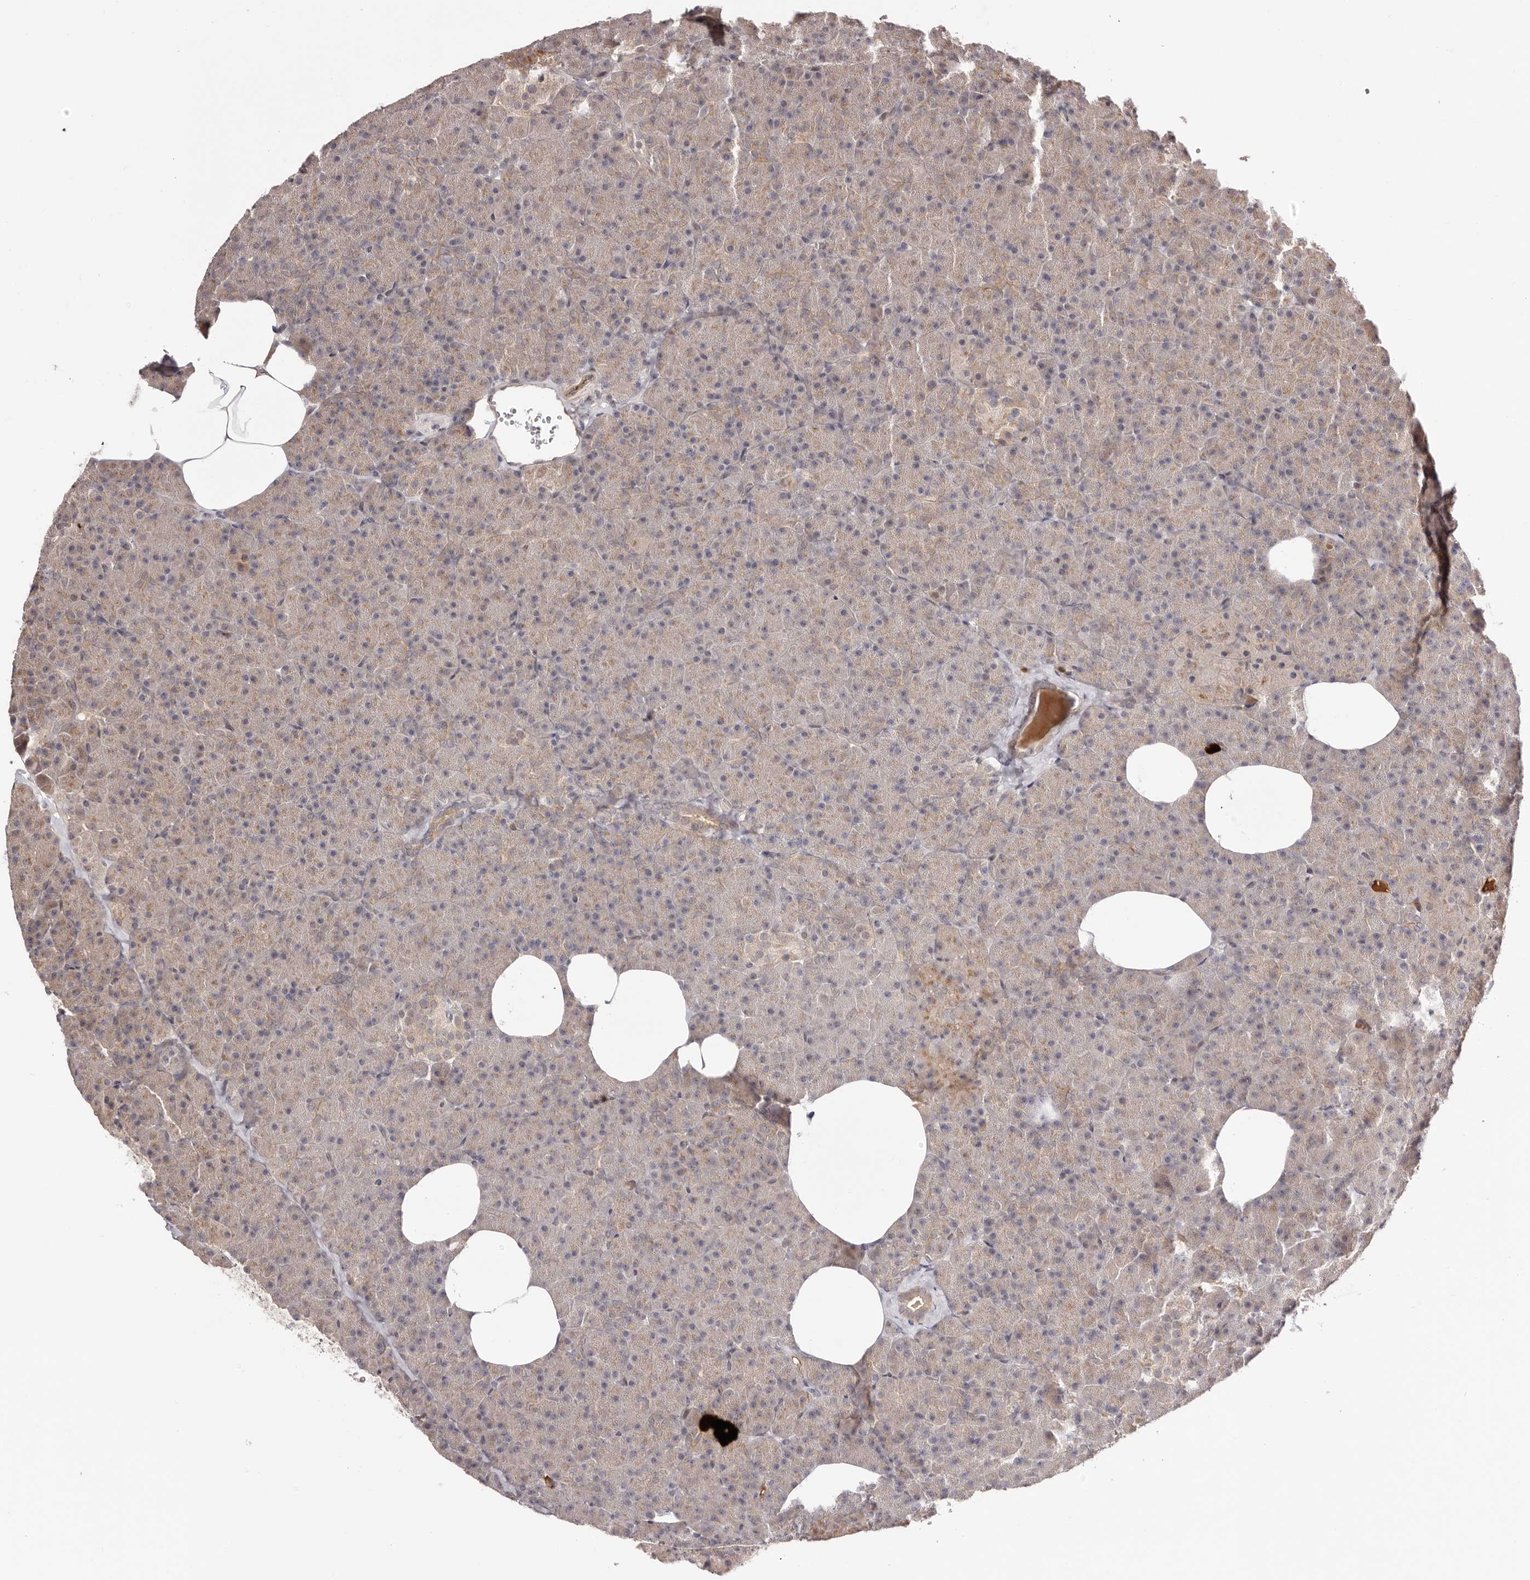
{"staining": {"intensity": "weak", "quantity": "<25%", "location": "cytoplasmic/membranous"}, "tissue": "pancreas", "cell_type": "Exocrine glandular cells", "image_type": "normal", "snomed": [{"axis": "morphology", "description": "Normal tissue, NOS"}, {"axis": "morphology", "description": "Carcinoid, malignant, NOS"}, {"axis": "topography", "description": "Pancreas"}], "caption": "IHC photomicrograph of normal human pancreas stained for a protein (brown), which shows no staining in exocrine glandular cells. (DAB (3,3'-diaminobenzidine) IHC visualized using brightfield microscopy, high magnification).", "gene": "EGR3", "patient": {"sex": "female", "age": 35}}